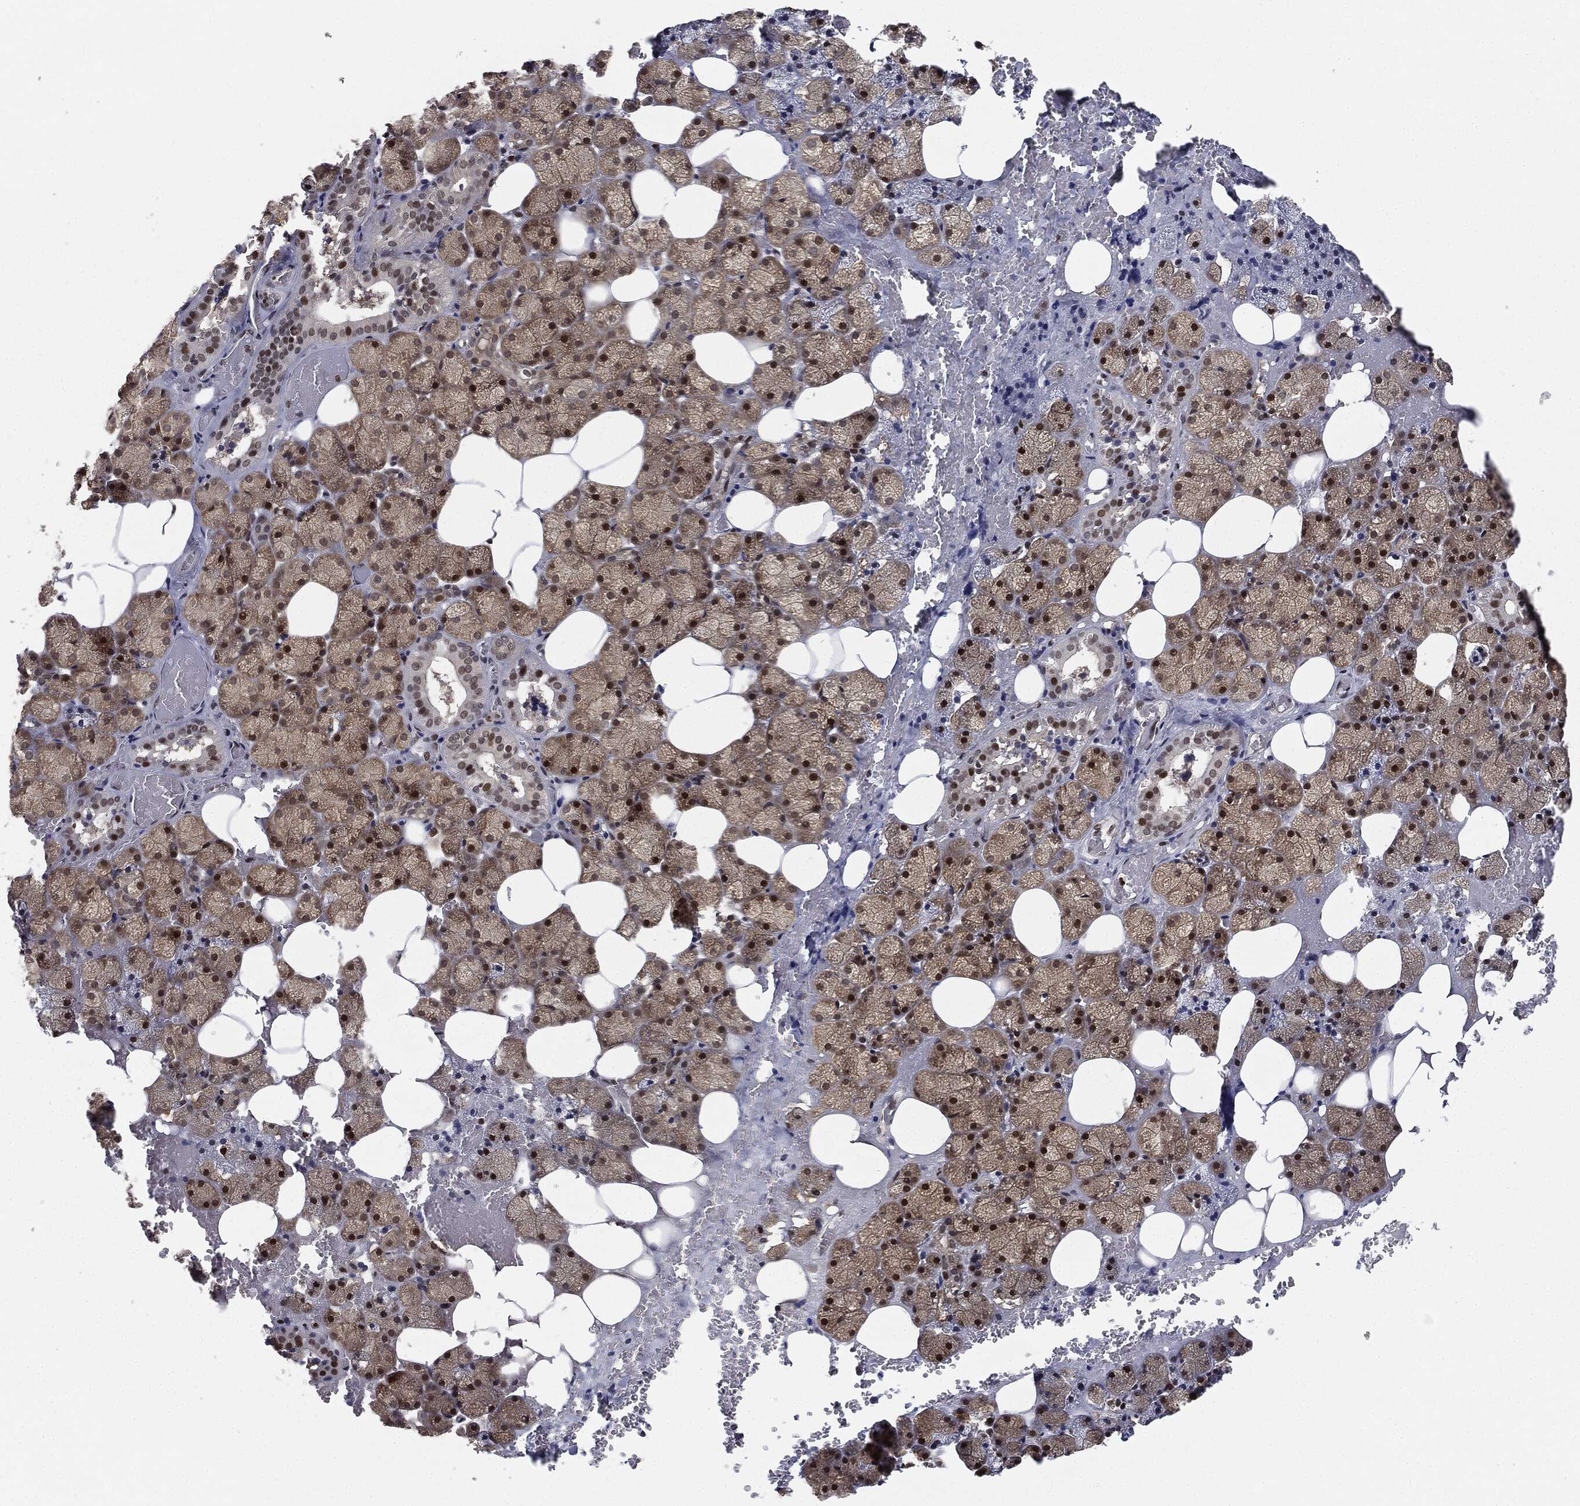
{"staining": {"intensity": "moderate", "quantity": "25%-75%", "location": "cytoplasmic/membranous,nuclear"}, "tissue": "salivary gland", "cell_type": "Glandular cells", "image_type": "normal", "snomed": [{"axis": "morphology", "description": "Normal tissue, NOS"}, {"axis": "topography", "description": "Salivary gland"}], "caption": "This photomicrograph demonstrates IHC staining of unremarkable human salivary gland, with medium moderate cytoplasmic/membranous,nuclear expression in about 25%-75% of glandular cells.", "gene": "TBC1D22A", "patient": {"sex": "male", "age": 38}}